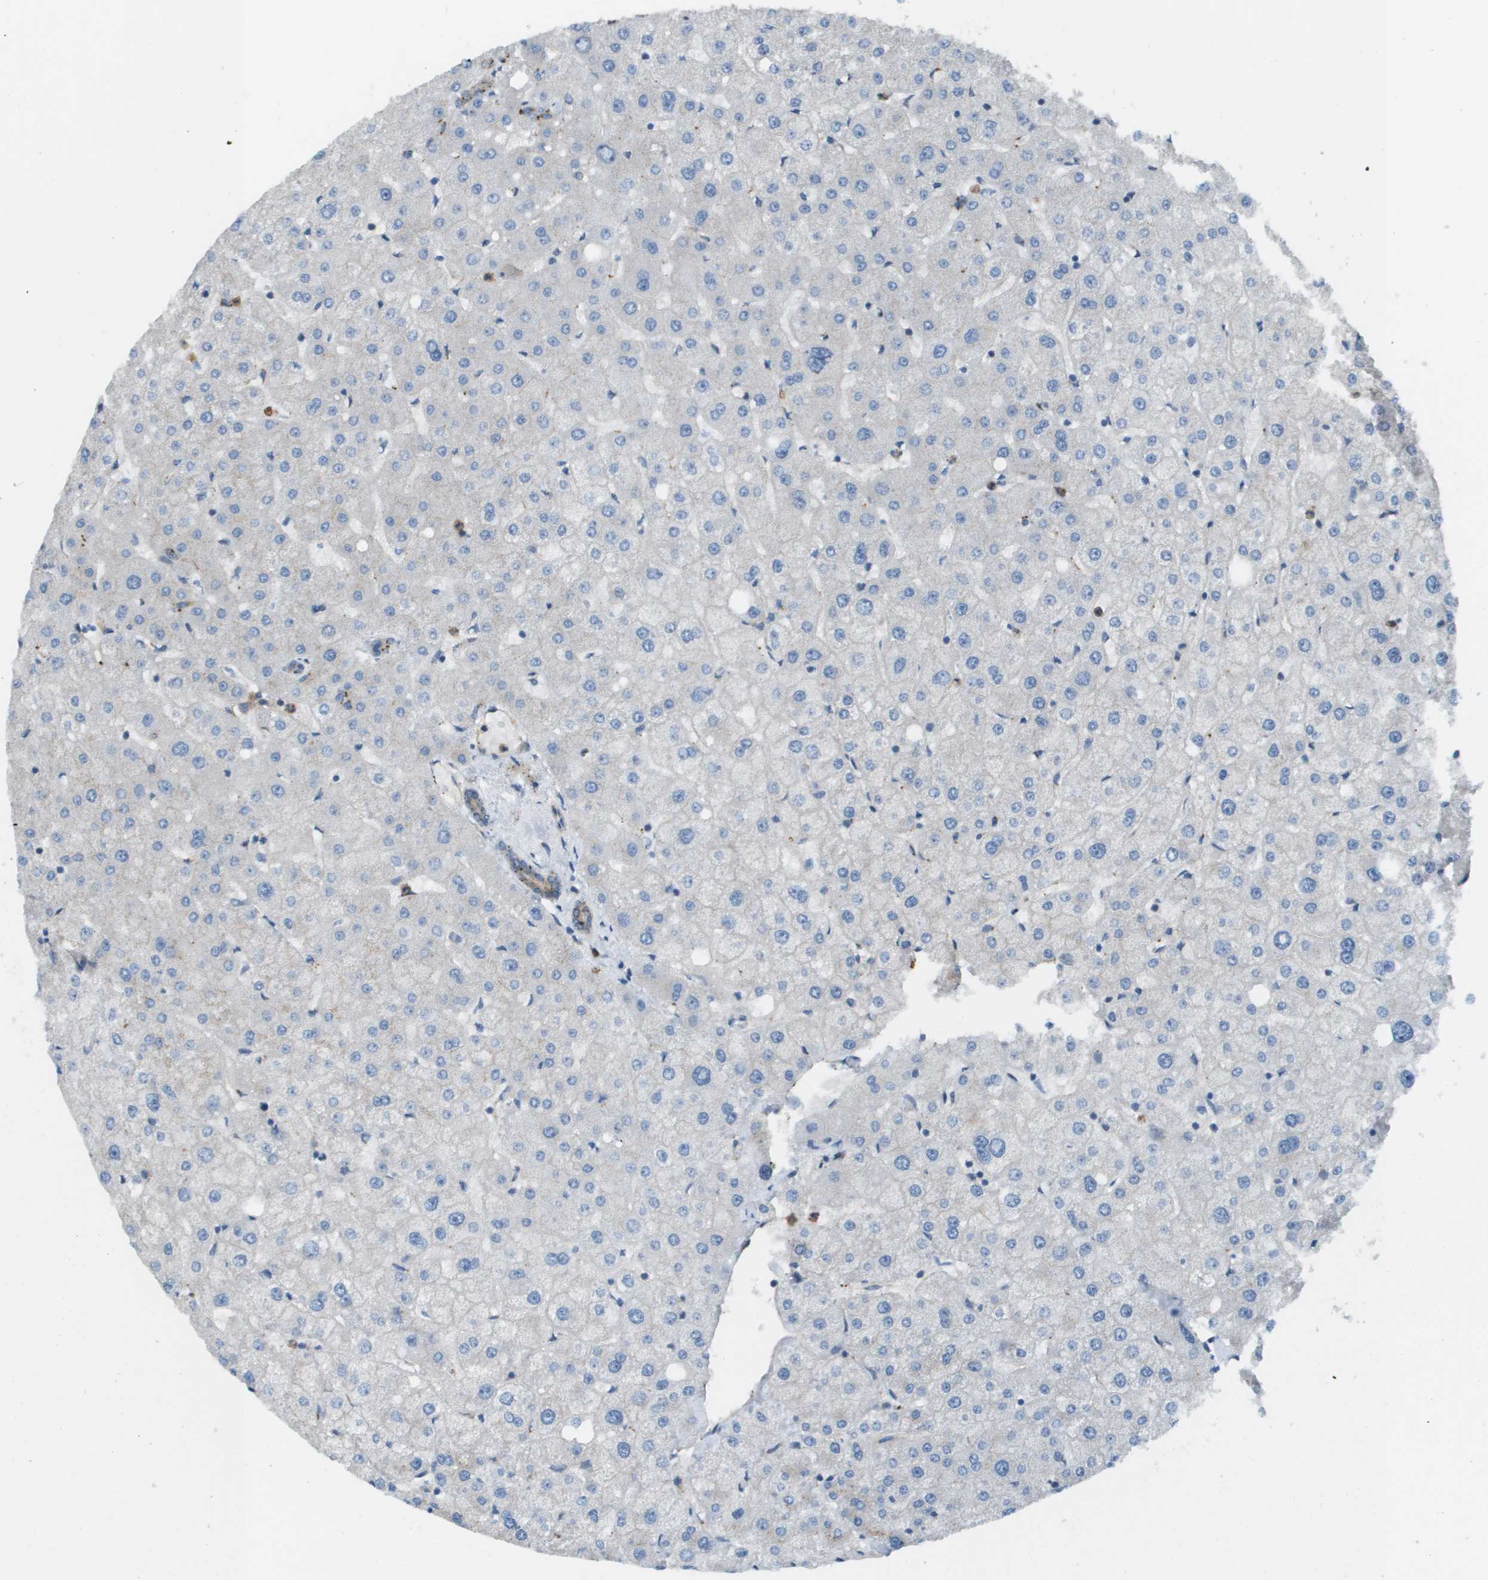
{"staining": {"intensity": "weak", "quantity": ">75%", "location": "cytoplasmic/membranous"}, "tissue": "liver", "cell_type": "Cholangiocytes", "image_type": "normal", "snomed": [{"axis": "morphology", "description": "Normal tissue, NOS"}, {"axis": "topography", "description": "Liver"}], "caption": "An immunohistochemistry photomicrograph of normal tissue is shown. Protein staining in brown labels weak cytoplasmic/membranous positivity in liver within cholangiocytes. (DAB IHC, brown staining for protein, blue staining for nuclei).", "gene": "MYH11", "patient": {"sex": "male", "age": 73}}